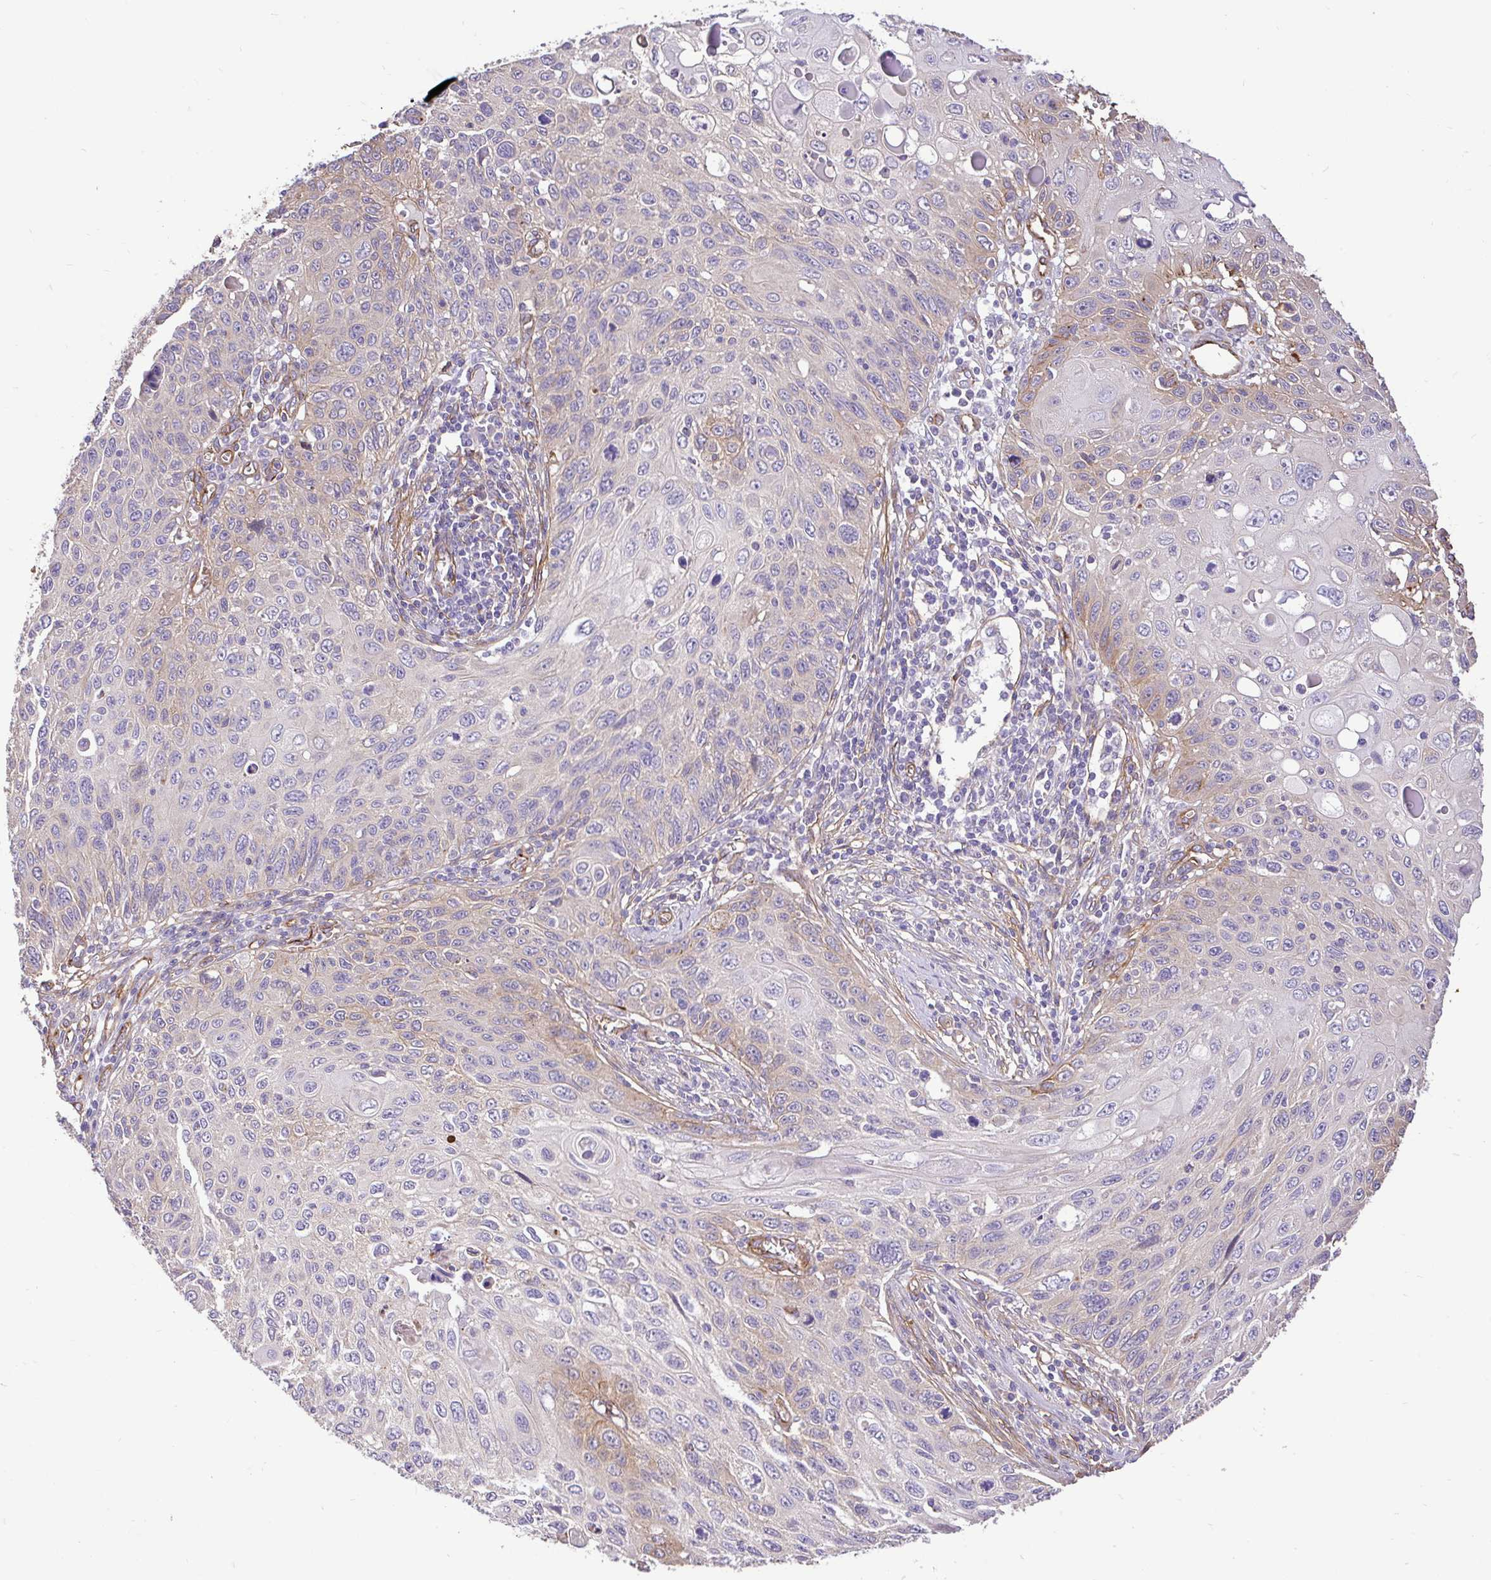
{"staining": {"intensity": "moderate", "quantity": "<25%", "location": "cytoplasmic/membranous"}, "tissue": "cervical cancer", "cell_type": "Tumor cells", "image_type": "cancer", "snomed": [{"axis": "morphology", "description": "Squamous cell carcinoma, NOS"}, {"axis": "topography", "description": "Cervix"}], "caption": "The immunohistochemical stain shows moderate cytoplasmic/membranous staining in tumor cells of cervical squamous cell carcinoma tissue.", "gene": "PTPRK", "patient": {"sex": "female", "age": 70}}